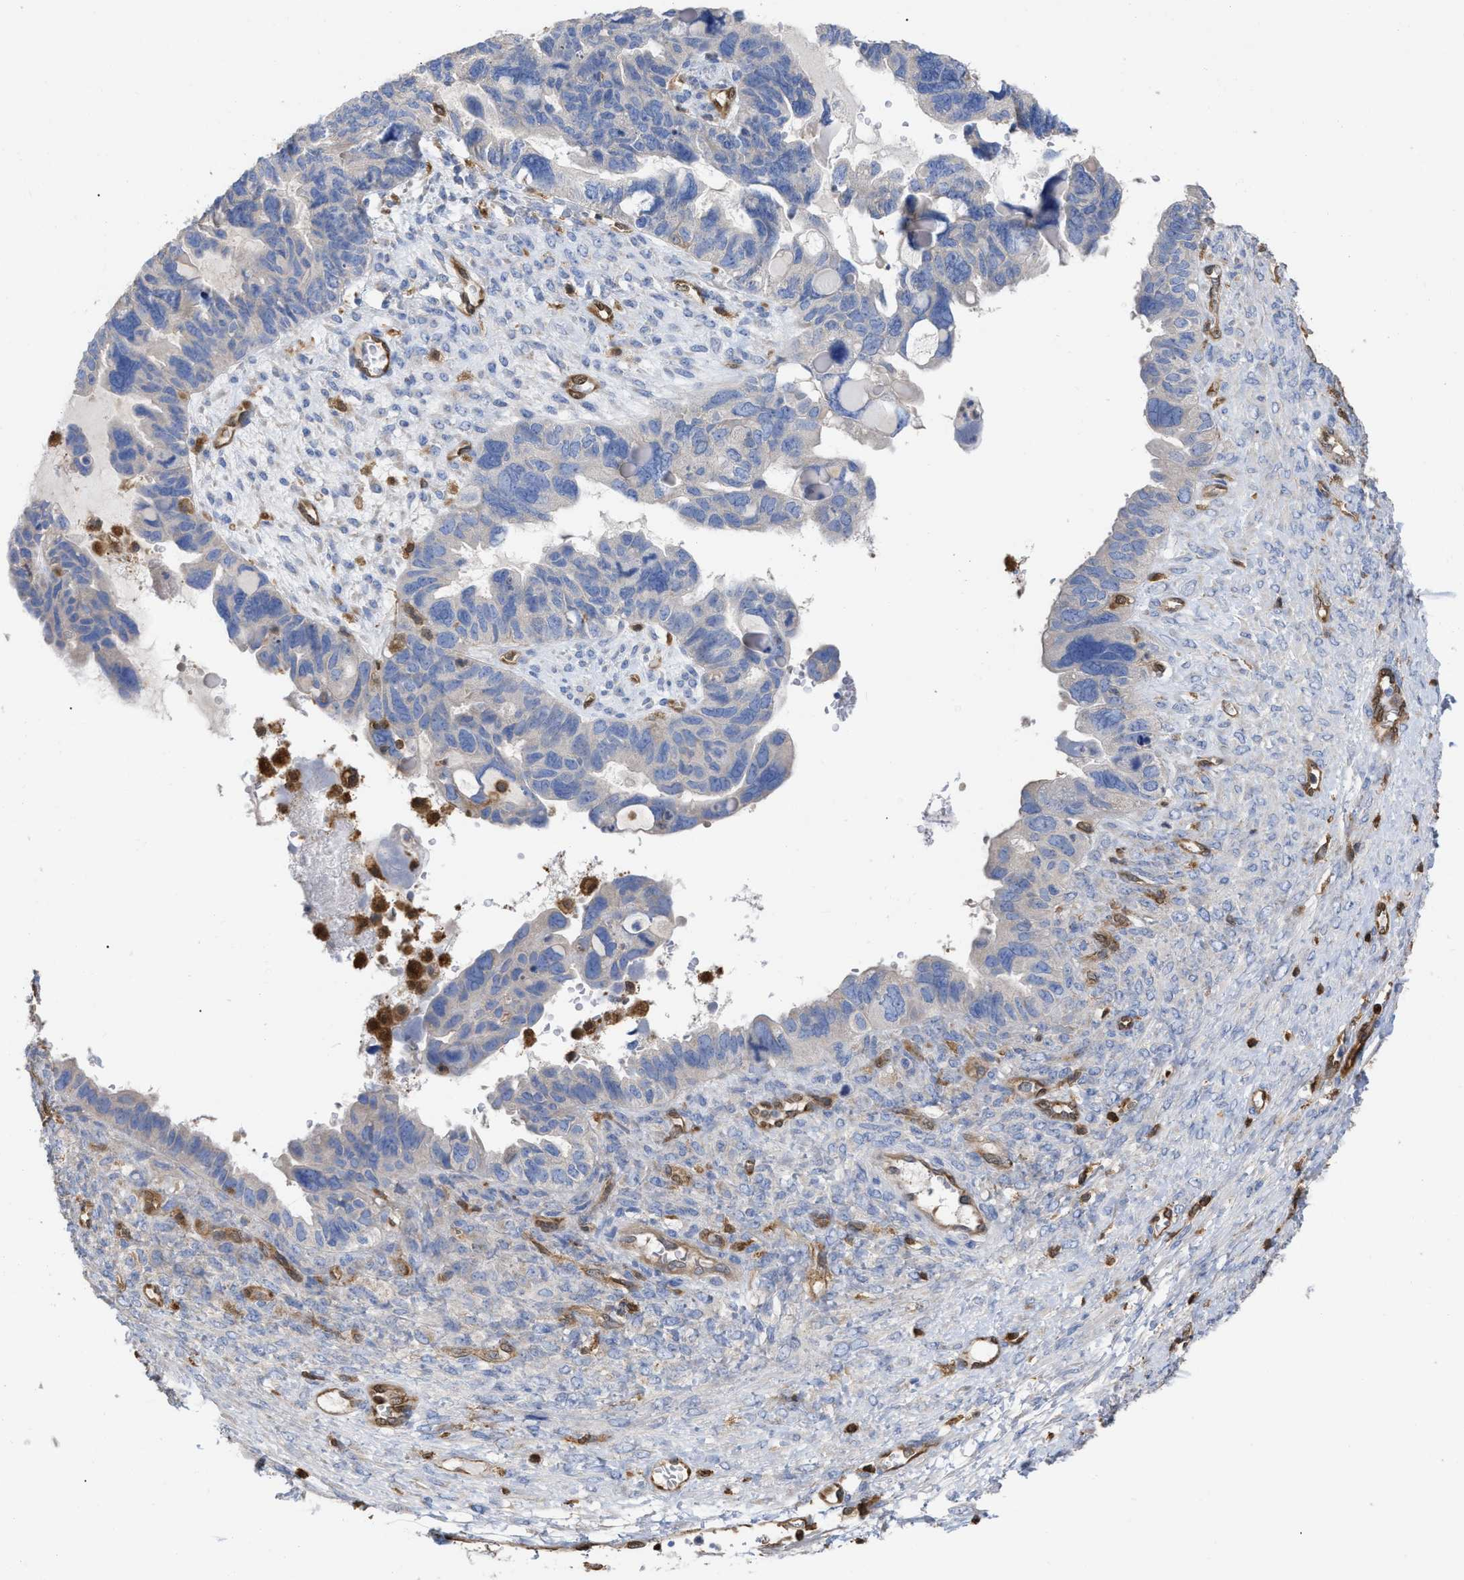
{"staining": {"intensity": "negative", "quantity": "none", "location": "none"}, "tissue": "ovarian cancer", "cell_type": "Tumor cells", "image_type": "cancer", "snomed": [{"axis": "morphology", "description": "Cystadenocarcinoma, serous, NOS"}, {"axis": "topography", "description": "Ovary"}], "caption": "Human ovarian cancer (serous cystadenocarcinoma) stained for a protein using immunohistochemistry reveals no staining in tumor cells.", "gene": "GIMAP4", "patient": {"sex": "female", "age": 79}}